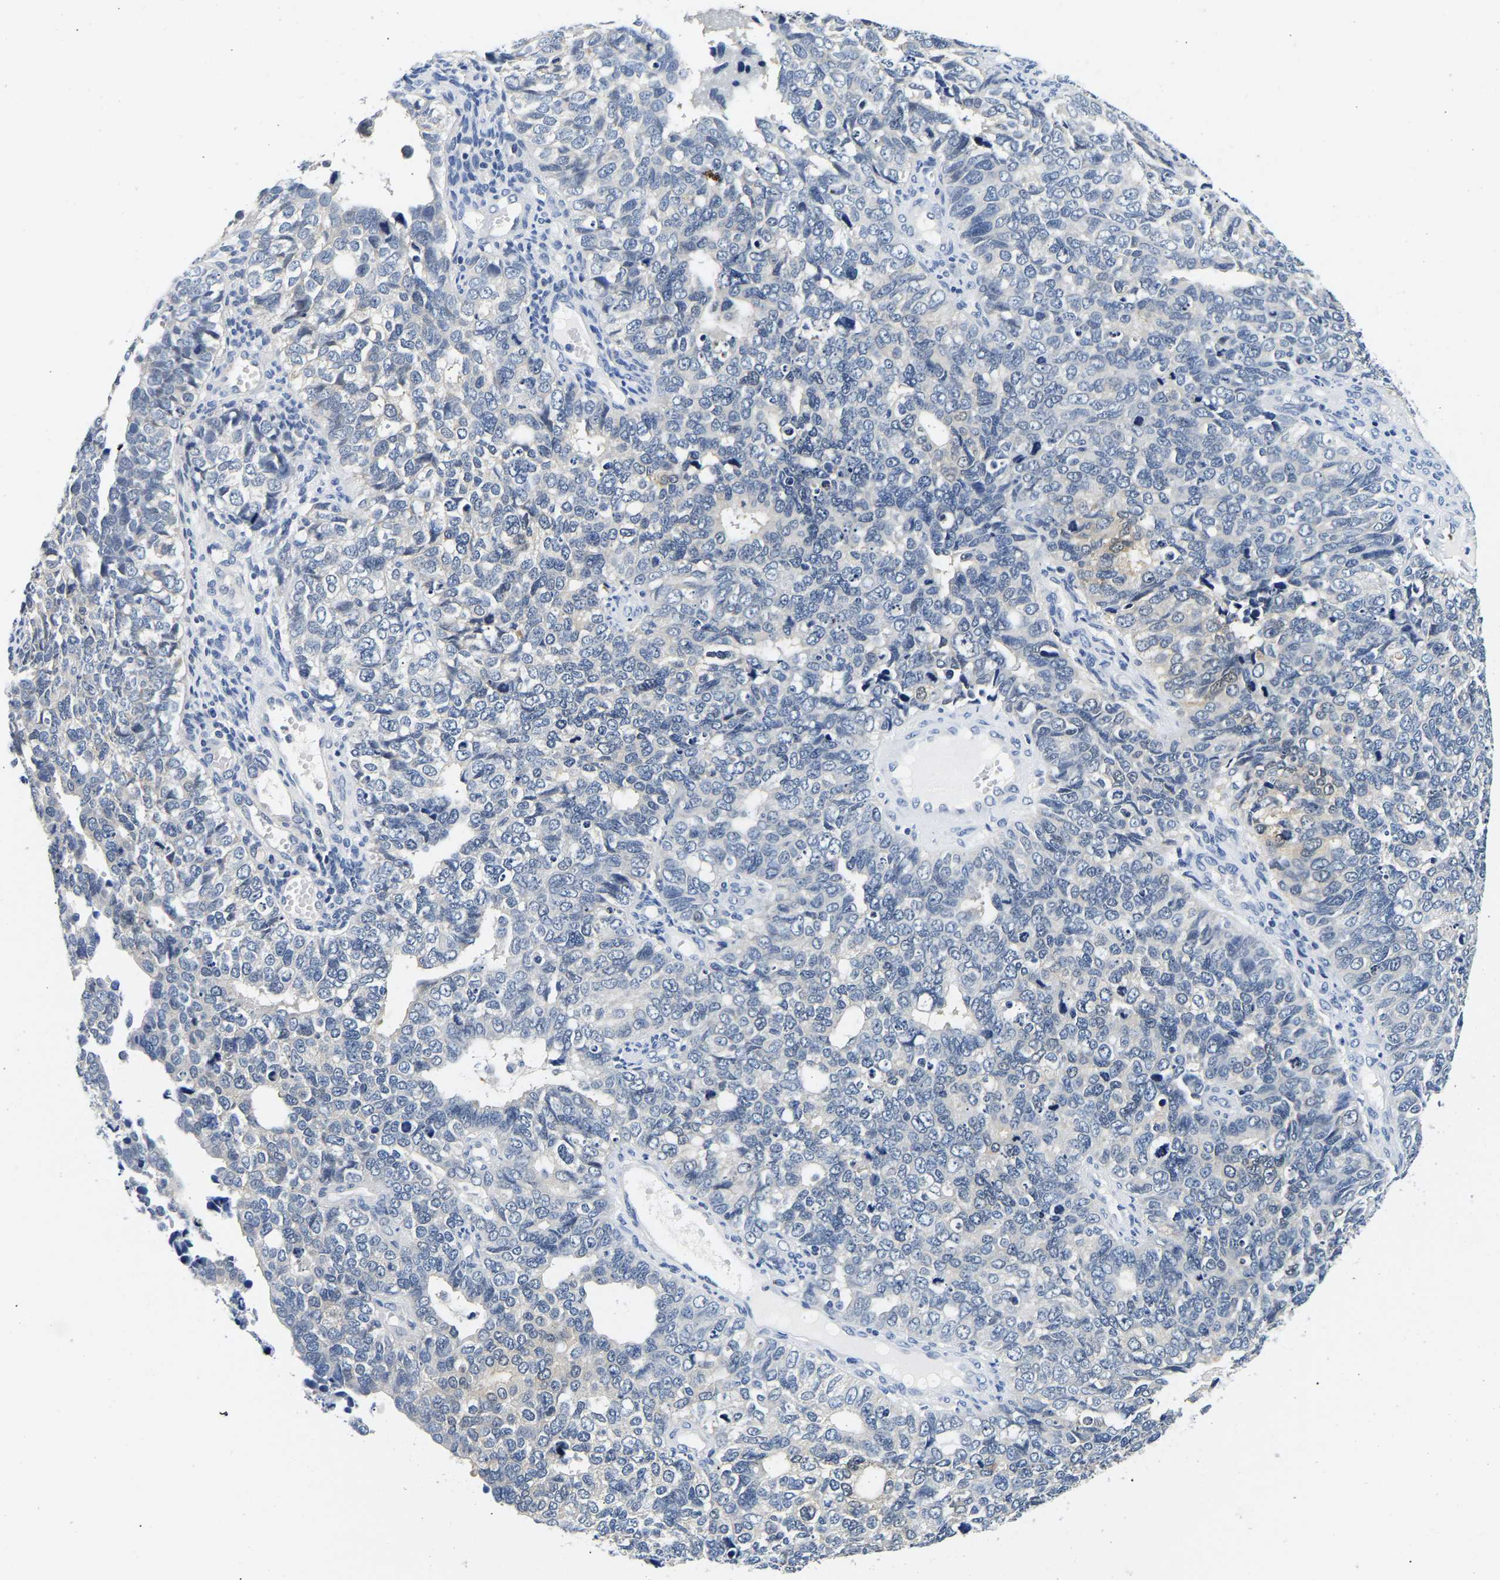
{"staining": {"intensity": "negative", "quantity": "none", "location": "none"}, "tissue": "cervical cancer", "cell_type": "Tumor cells", "image_type": "cancer", "snomed": [{"axis": "morphology", "description": "Squamous cell carcinoma, NOS"}, {"axis": "topography", "description": "Cervix"}], "caption": "This is an immunohistochemistry image of human cervical cancer. There is no staining in tumor cells.", "gene": "UCHL3", "patient": {"sex": "female", "age": 63}}